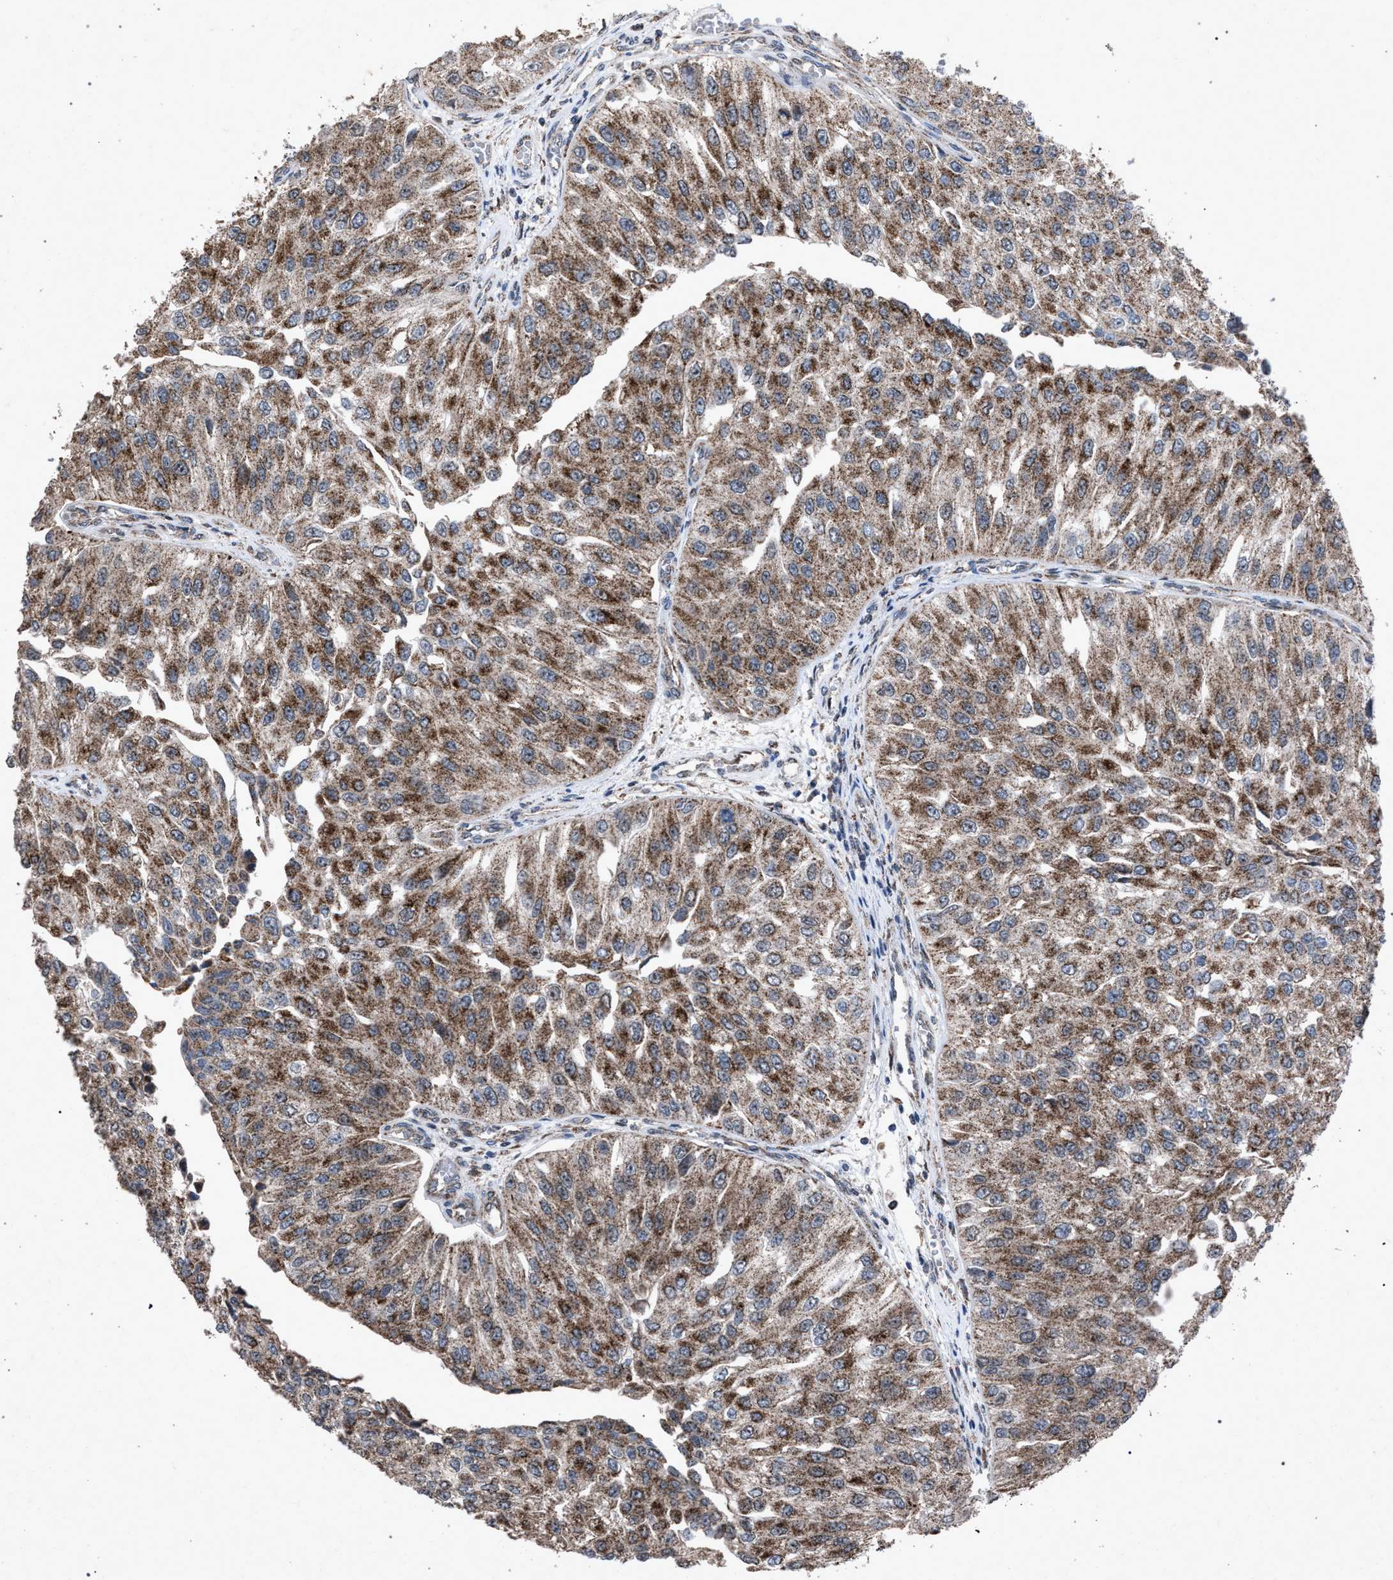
{"staining": {"intensity": "moderate", "quantity": ">75%", "location": "cytoplasmic/membranous"}, "tissue": "urothelial cancer", "cell_type": "Tumor cells", "image_type": "cancer", "snomed": [{"axis": "morphology", "description": "Urothelial carcinoma, High grade"}, {"axis": "topography", "description": "Kidney"}, {"axis": "topography", "description": "Urinary bladder"}], "caption": "Immunohistochemical staining of urothelial cancer shows medium levels of moderate cytoplasmic/membranous positivity in approximately >75% of tumor cells.", "gene": "HSD17B4", "patient": {"sex": "male", "age": 77}}